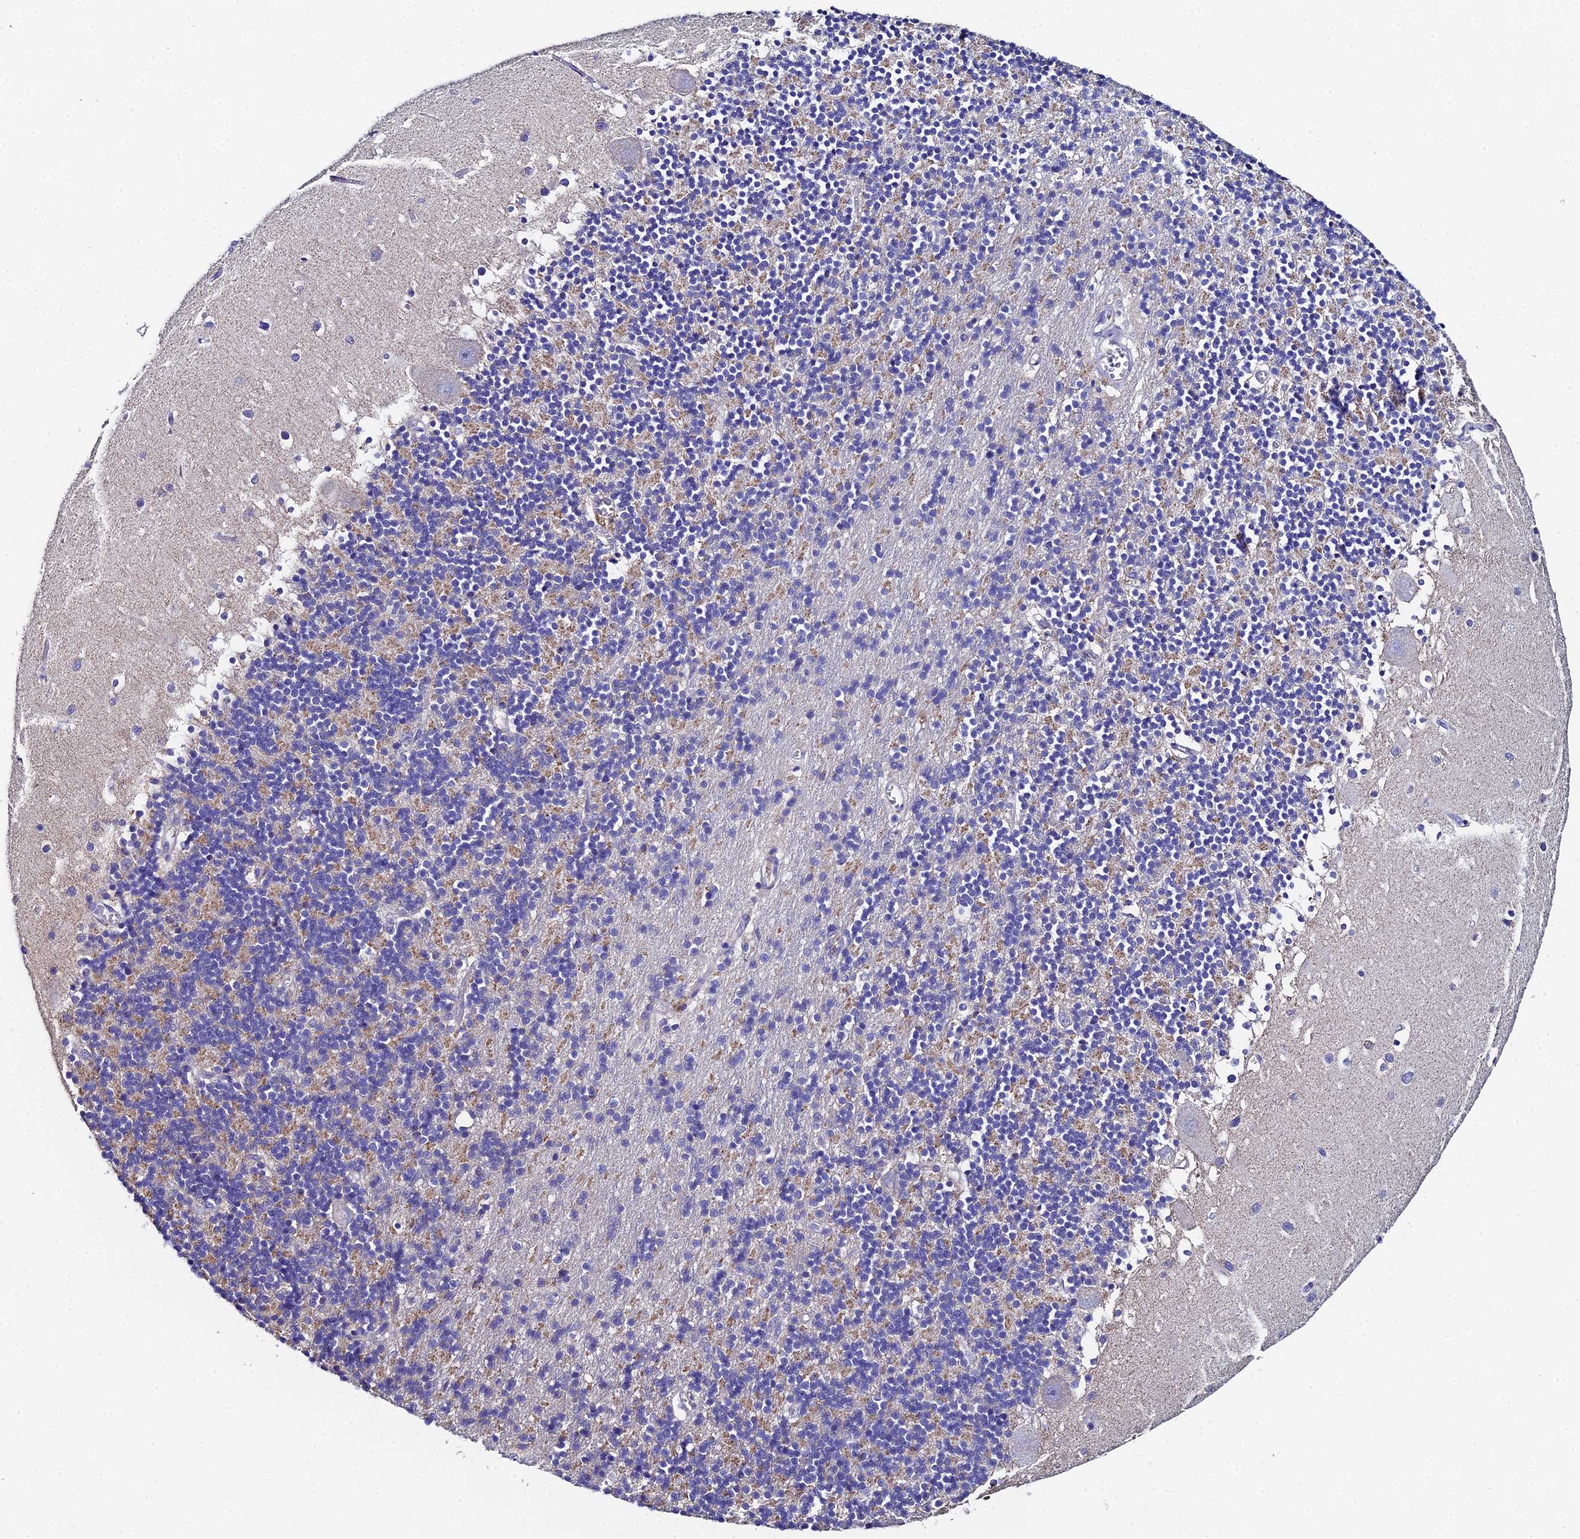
{"staining": {"intensity": "weak", "quantity": "25%-75%", "location": "cytoplasmic/membranous"}, "tissue": "cerebellum", "cell_type": "Cells in granular layer", "image_type": "normal", "snomed": [{"axis": "morphology", "description": "Normal tissue, NOS"}, {"axis": "topography", "description": "Cerebellum"}], "caption": "High-power microscopy captured an immunohistochemistry micrograph of normal cerebellum, revealing weak cytoplasmic/membranous expression in about 25%-75% of cells in granular layer.", "gene": "UBE2L3", "patient": {"sex": "male", "age": 54}}